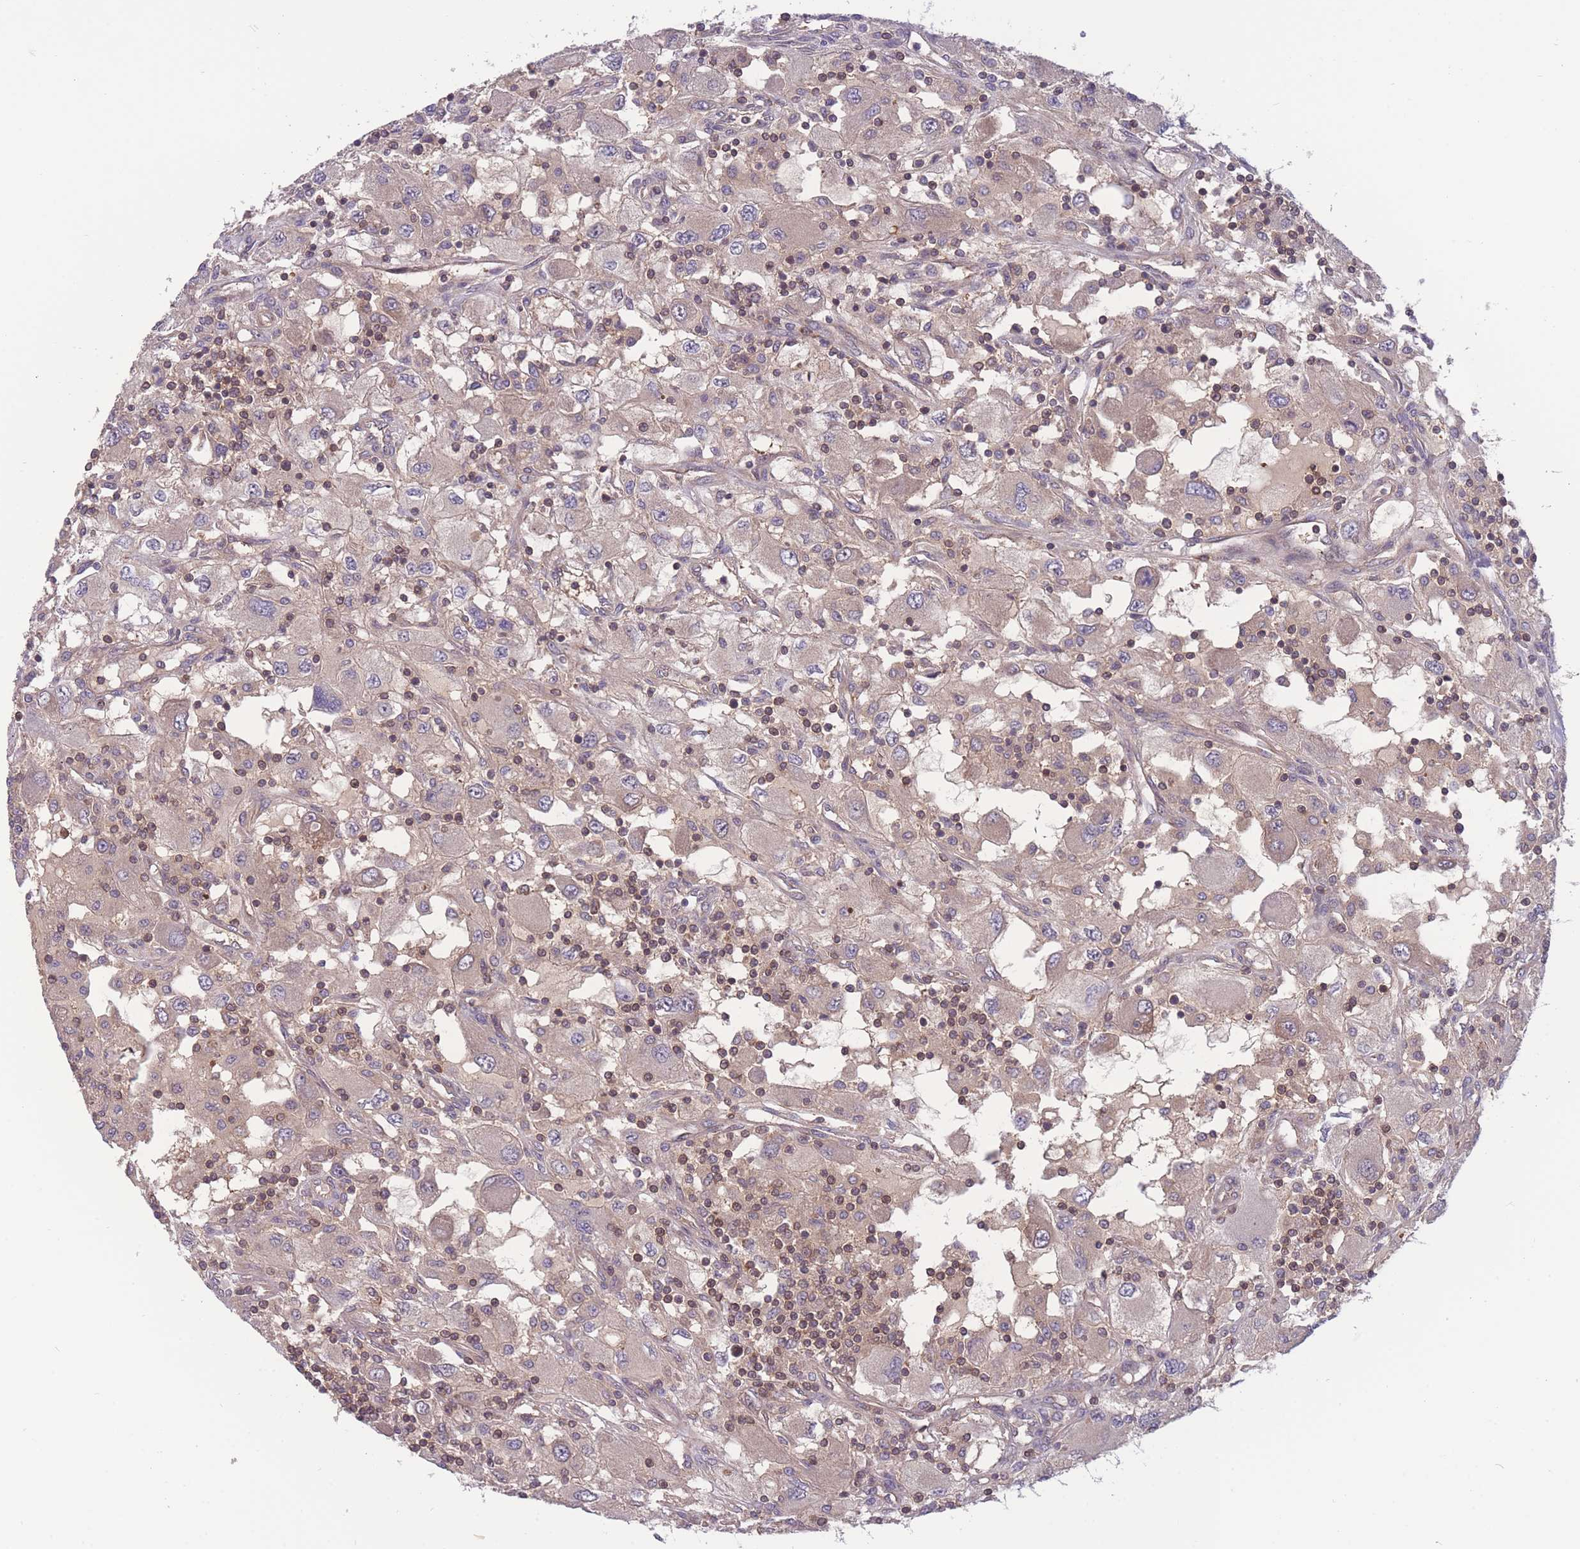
{"staining": {"intensity": "negative", "quantity": "none", "location": "none"}, "tissue": "renal cancer", "cell_type": "Tumor cells", "image_type": "cancer", "snomed": [{"axis": "morphology", "description": "Adenocarcinoma, NOS"}, {"axis": "topography", "description": "Kidney"}], "caption": "Renal adenocarcinoma was stained to show a protein in brown. There is no significant staining in tumor cells.", "gene": "UBE2N", "patient": {"sex": "female", "age": 67}}